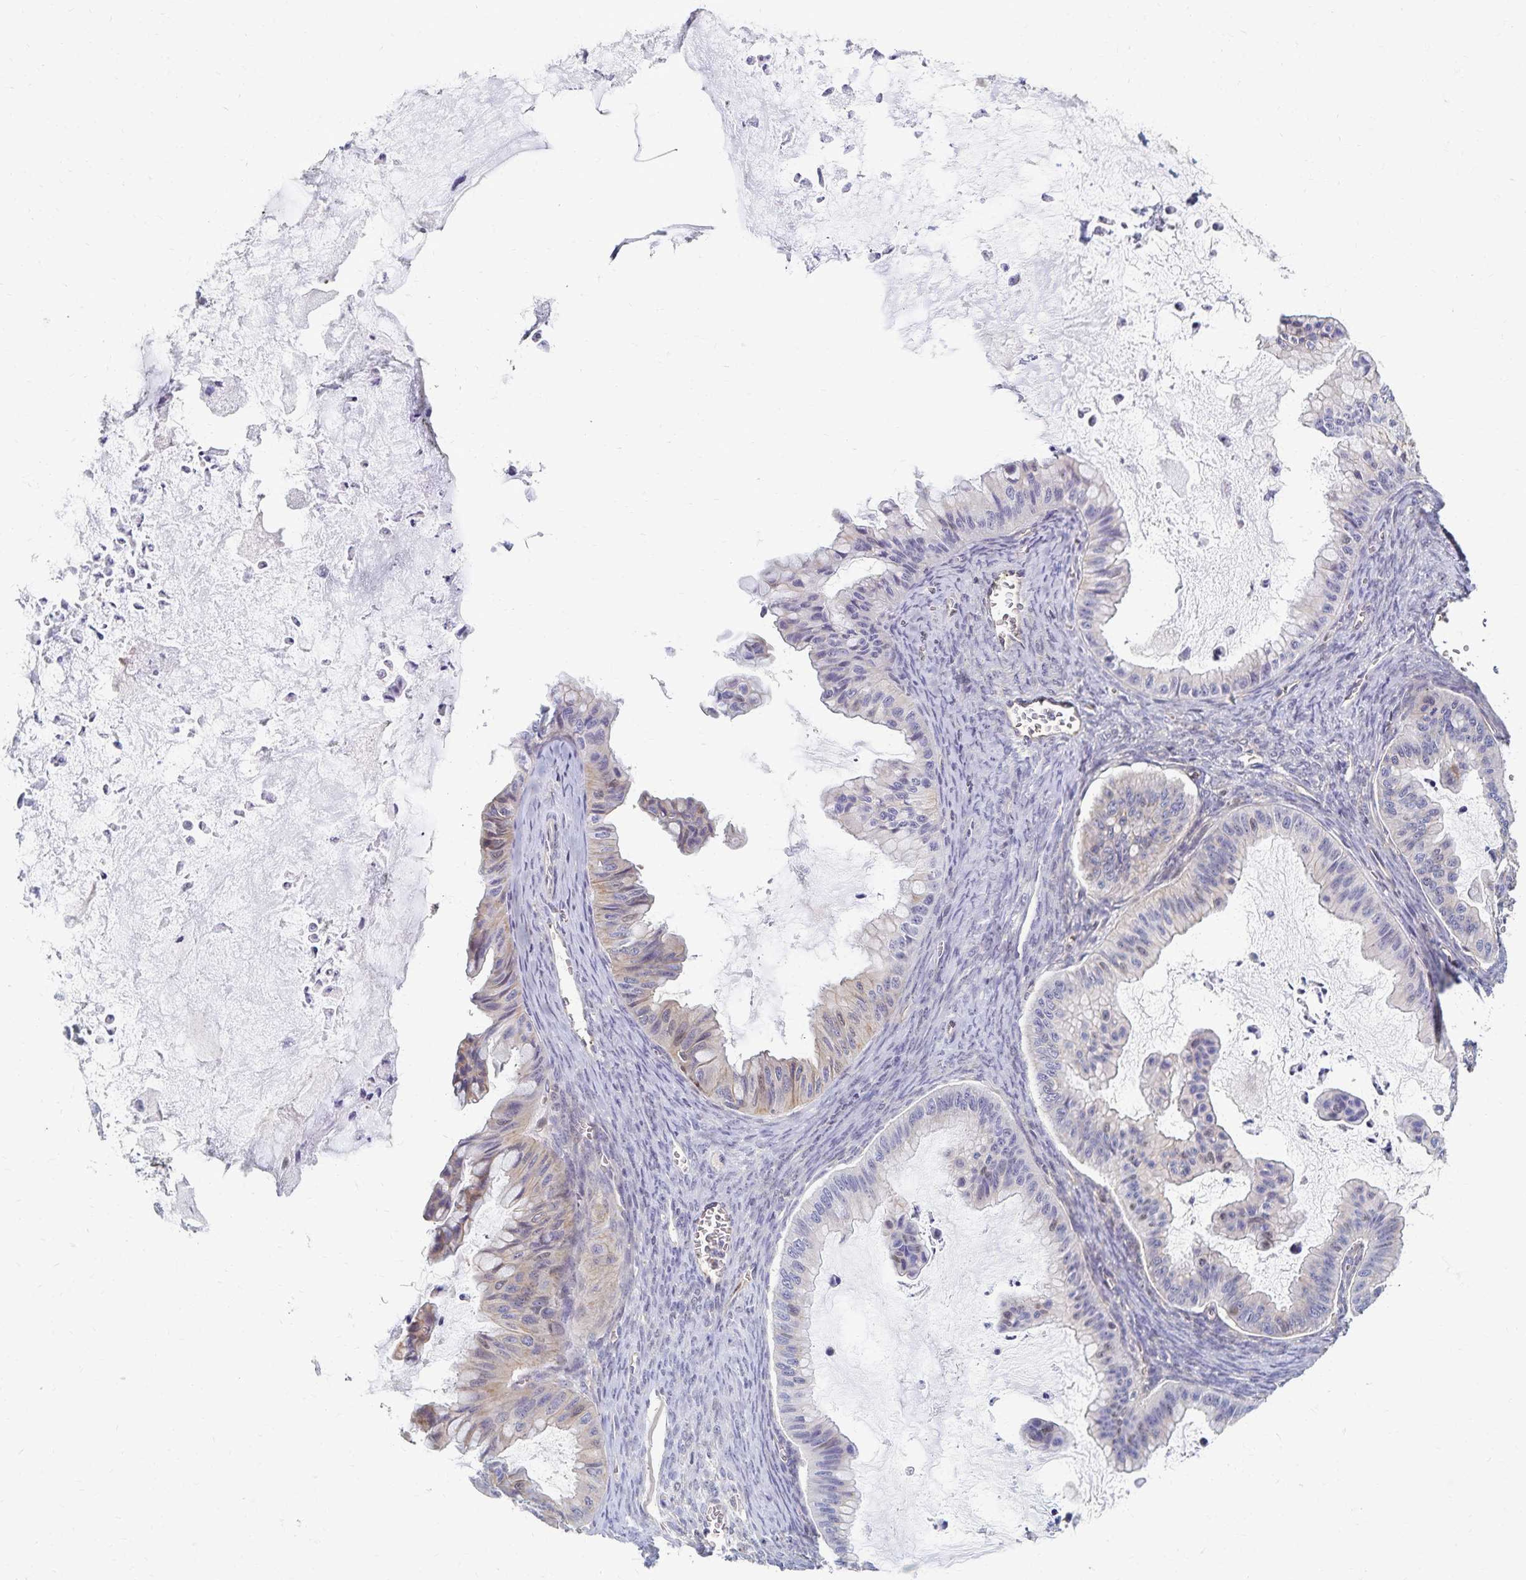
{"staining": {"intensity": "negative", "quantity": "none", "location": "none"}, "tissue": "ovarian cancer", "cell_type": "Tumor cells", "image_type": "cancer", "snomed": [{"axis": "morphology", "description": "Cystadenocarcinoma, mucinous, NOS"}, {"axis": "topography", "description": "Ovary"}], "caption": "Image shows no significant protein expression in tumor cells of ovarian cancer.", "gene": "RAB9B", "patient": {"sex": "female", "age": 72}}